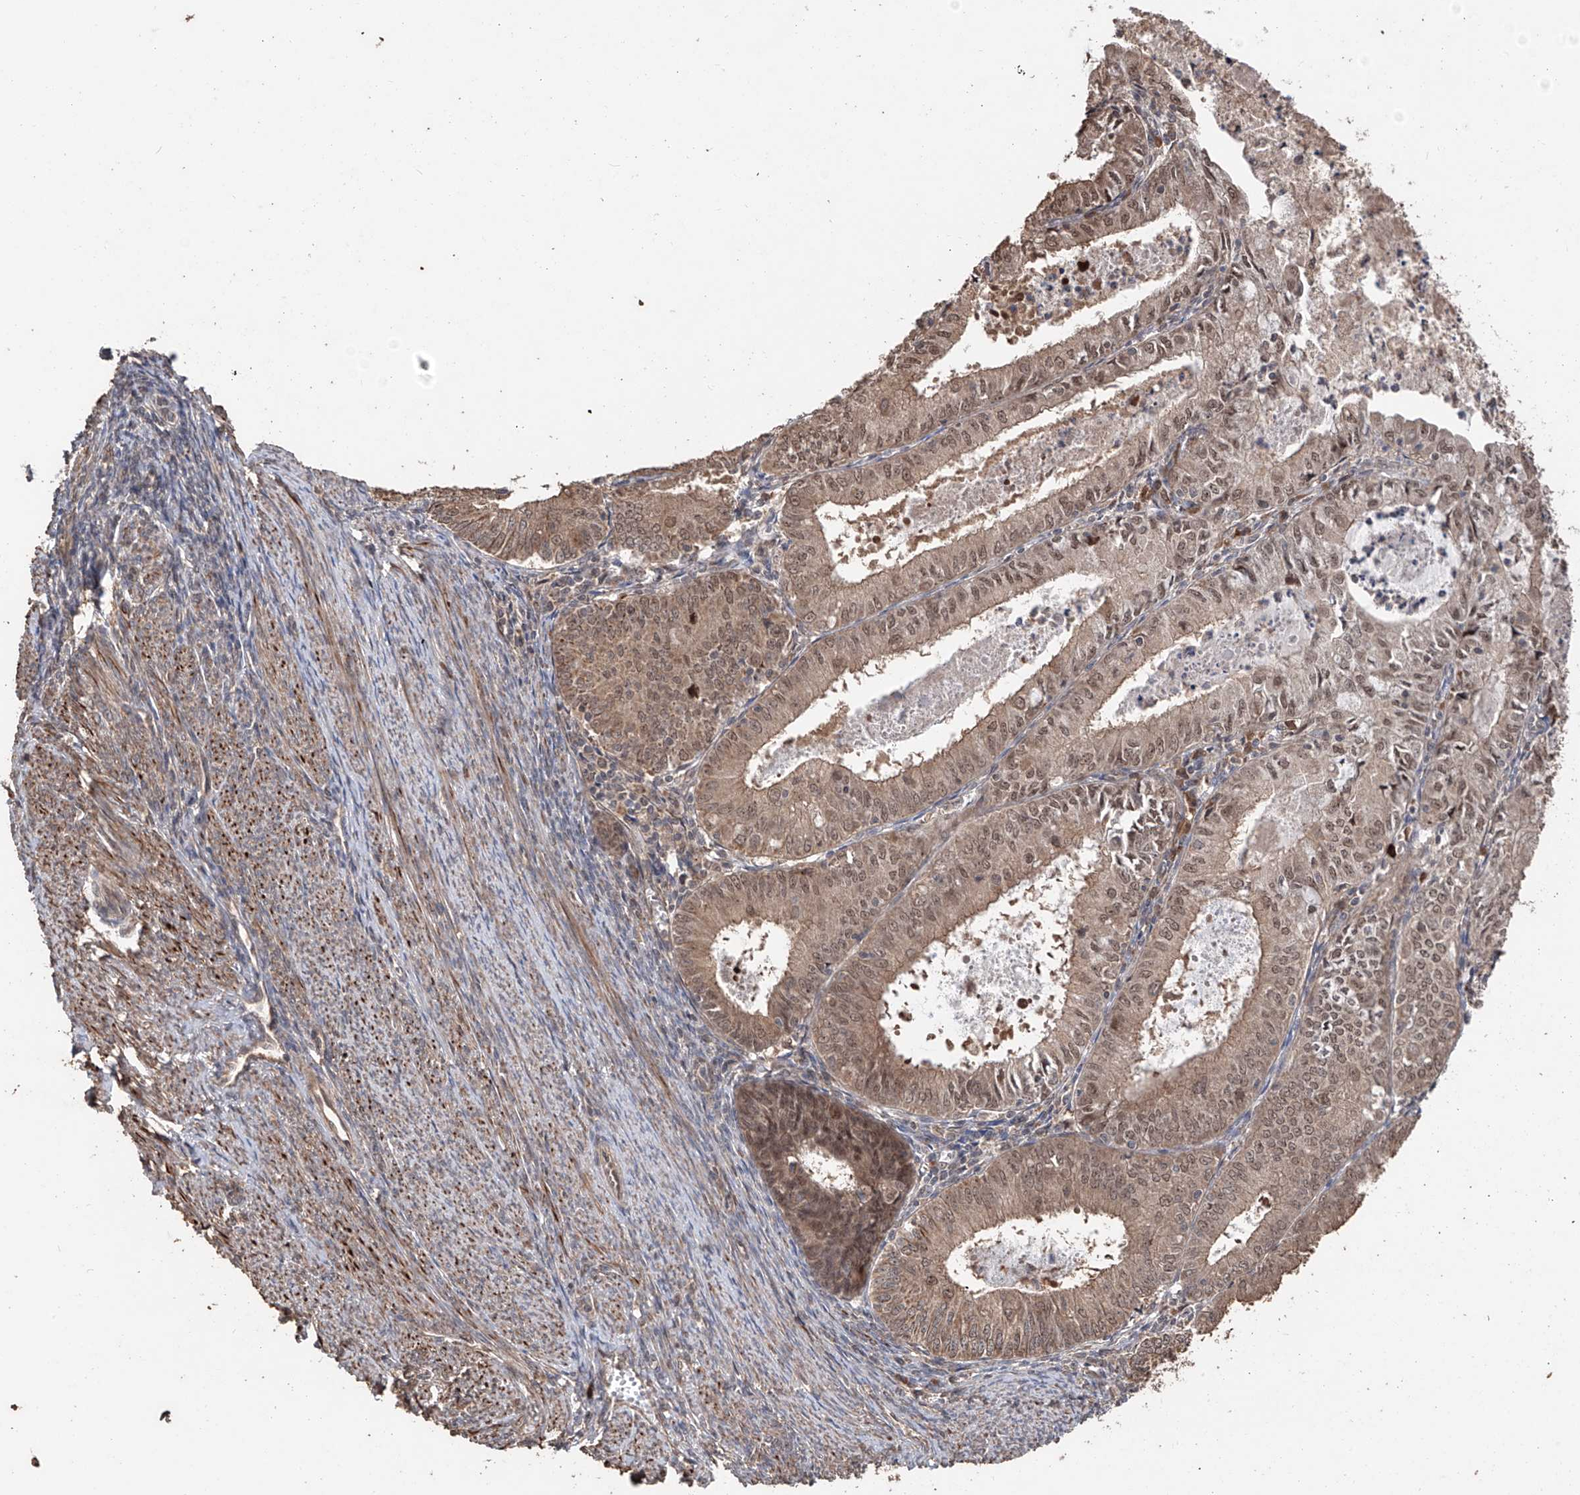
{"staining": {"intensity": "moderate", "quantity": ">75%", "location": "cytoplasmic/membranous,nuclear"}, "tissue": "endometrial cancer", "cell_type": "Tumor cells", "image_type": "cancer", "snomed": [{"axis": "morphology", "description": "Adenocarcinoma, NOS"}, {"axis": "topography", "description": "Endometrium"}], "caption": "IHC (DAB) staining of endometrial cancer shows moderate cytoplasmic/membranous and nuclear protein staining in about >75% of tumor cells.", "gene": "FAM135A", "patient": {"sex": "female", "age": 57}}